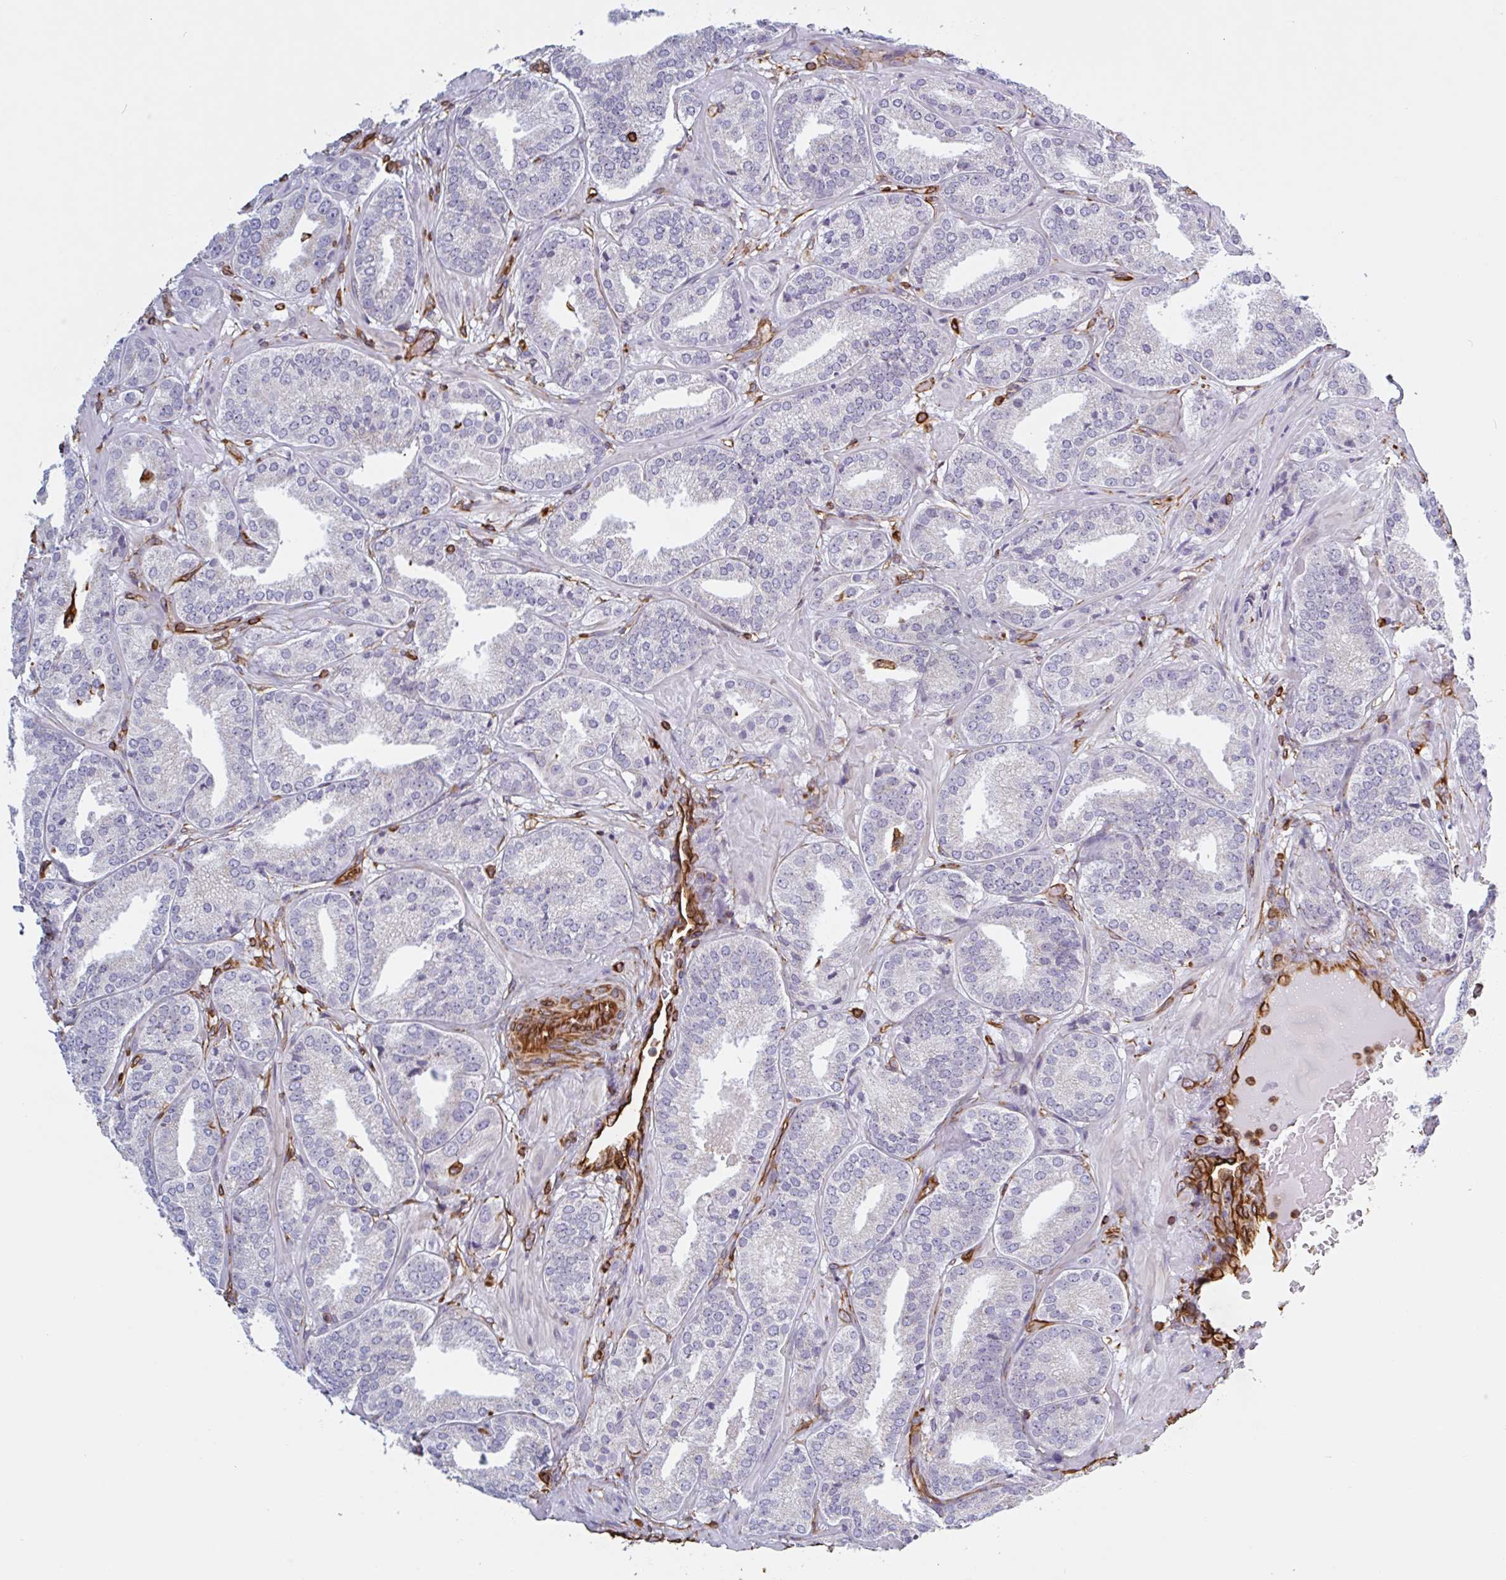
{"staining": {"intensity": "negative", "quantity": "none", "location": "none"}, "tissue": "prostate cancer", "cell_type": "Tumor cells", "image_type": "cancer", "snomed": [{"axis": "morphology", "description": "Adenocarcinoma, High grade"}, {"axis": "topography", "description": "Prostate"}], "caption": "DAB (3,3'-diaminobenzidine) immunohistochemical staining of prostate cancer (adenocarcinoma (high-grade)) exhibits no significant positivity in tumor cells.", "gene": "PPFIA1", "patient": {"sex": "male", "age": 63}}